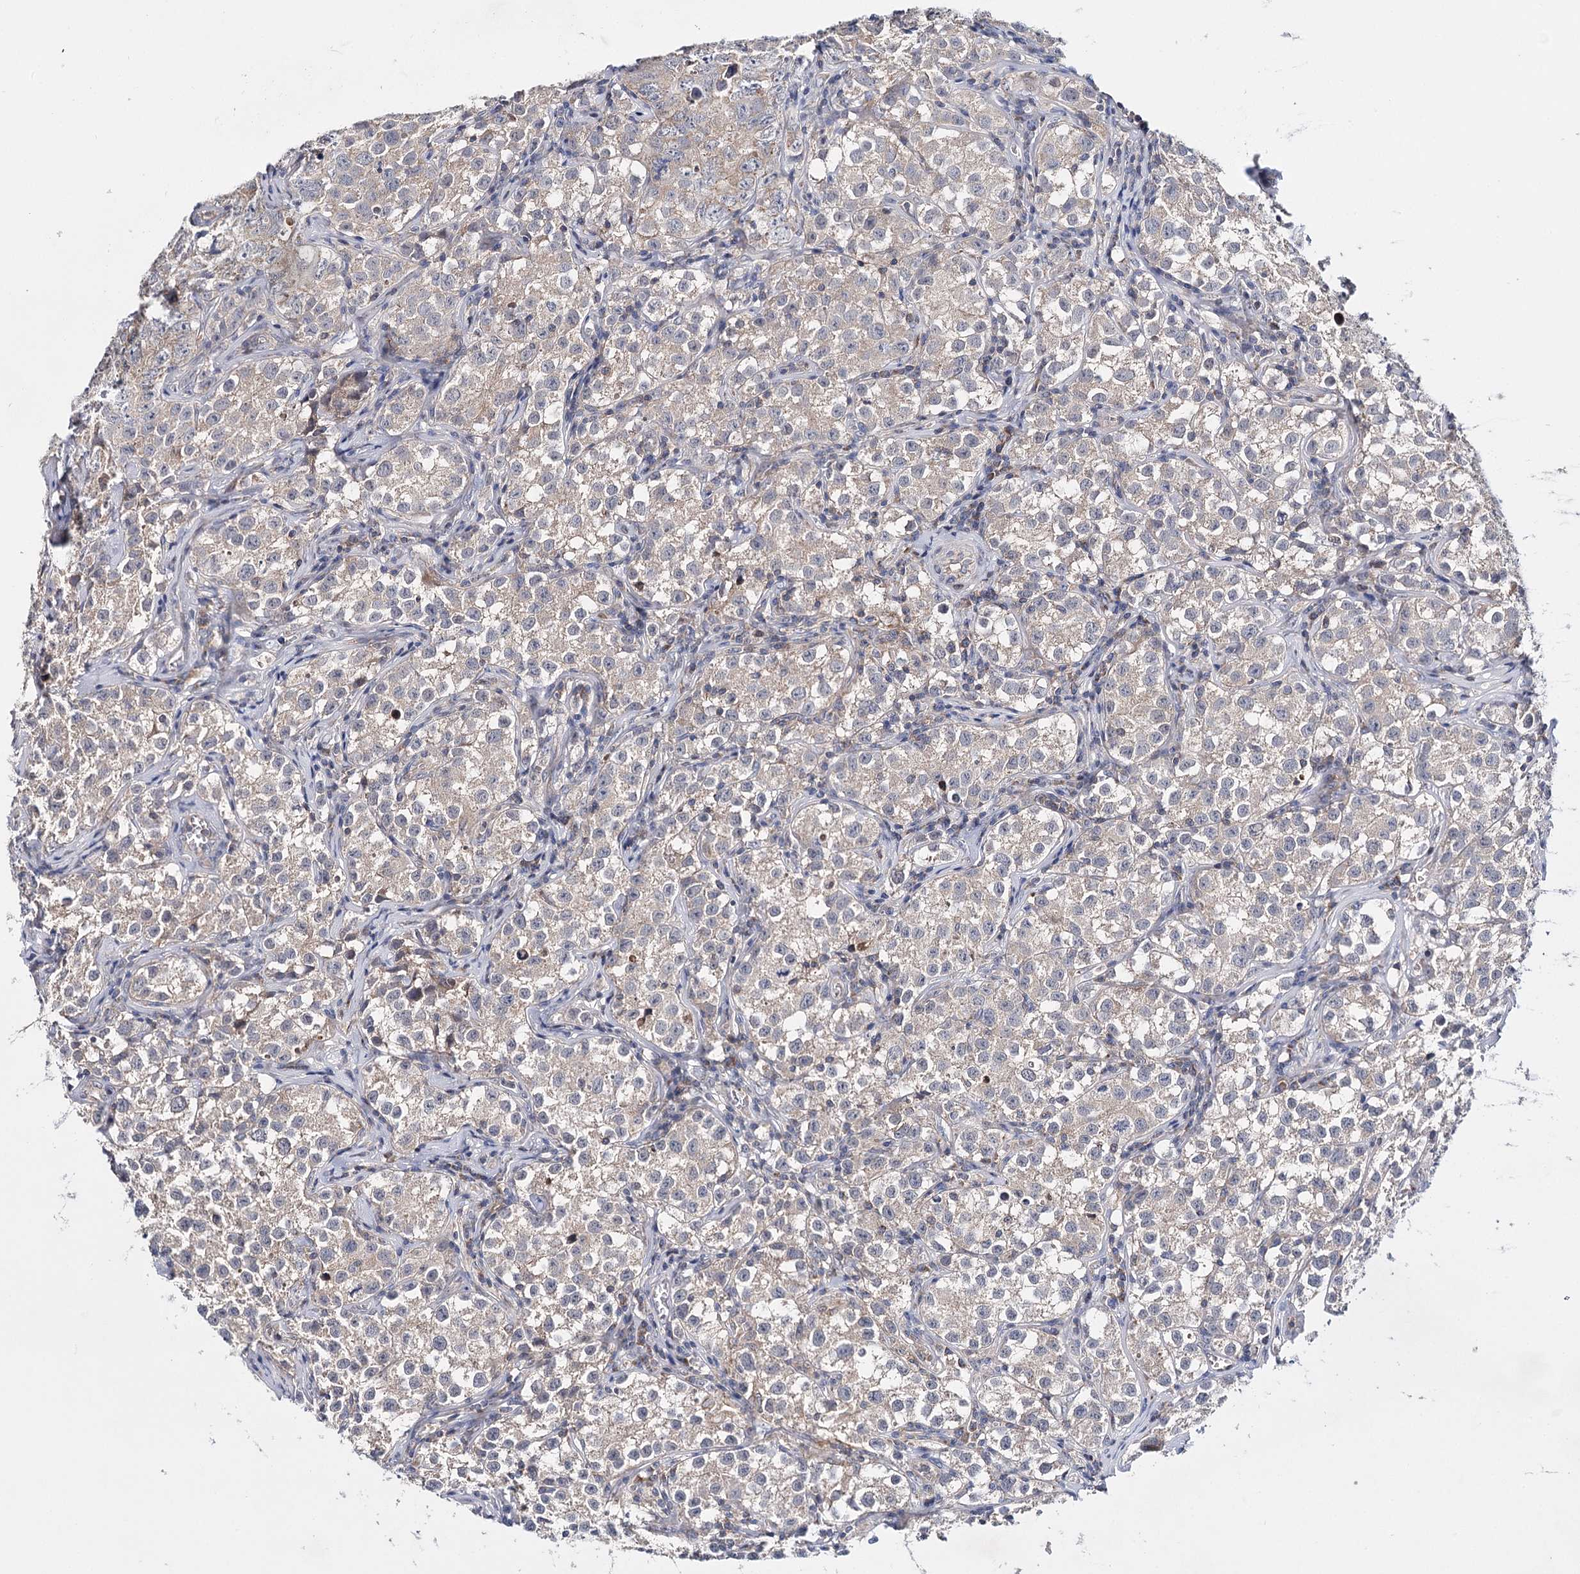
{"staining": {"intensity": "weak", "quantity": "25%-75%", "location": "cytoplasmic/membranous"}, "tissue": "testis cancer", "cell_type": "Tumor cells", "image_type": "cancer", "snomed": [{"axis": "morphology", "description": "Seminoma, NOS"}, {"axis": "morphology", "description": "Carcinoma, Embryonal, NOS"}, {"axis": "topography", "description": "Testis"}], "caption": "The histopathology image demonstrates staining of embryonal carcinoma (testis), revealing weak cytoplasmic/membranous protein staining (brown color) within tumor cells.", "gene": "CFAP46", "patient": {"sex": "male", "age": 43}}